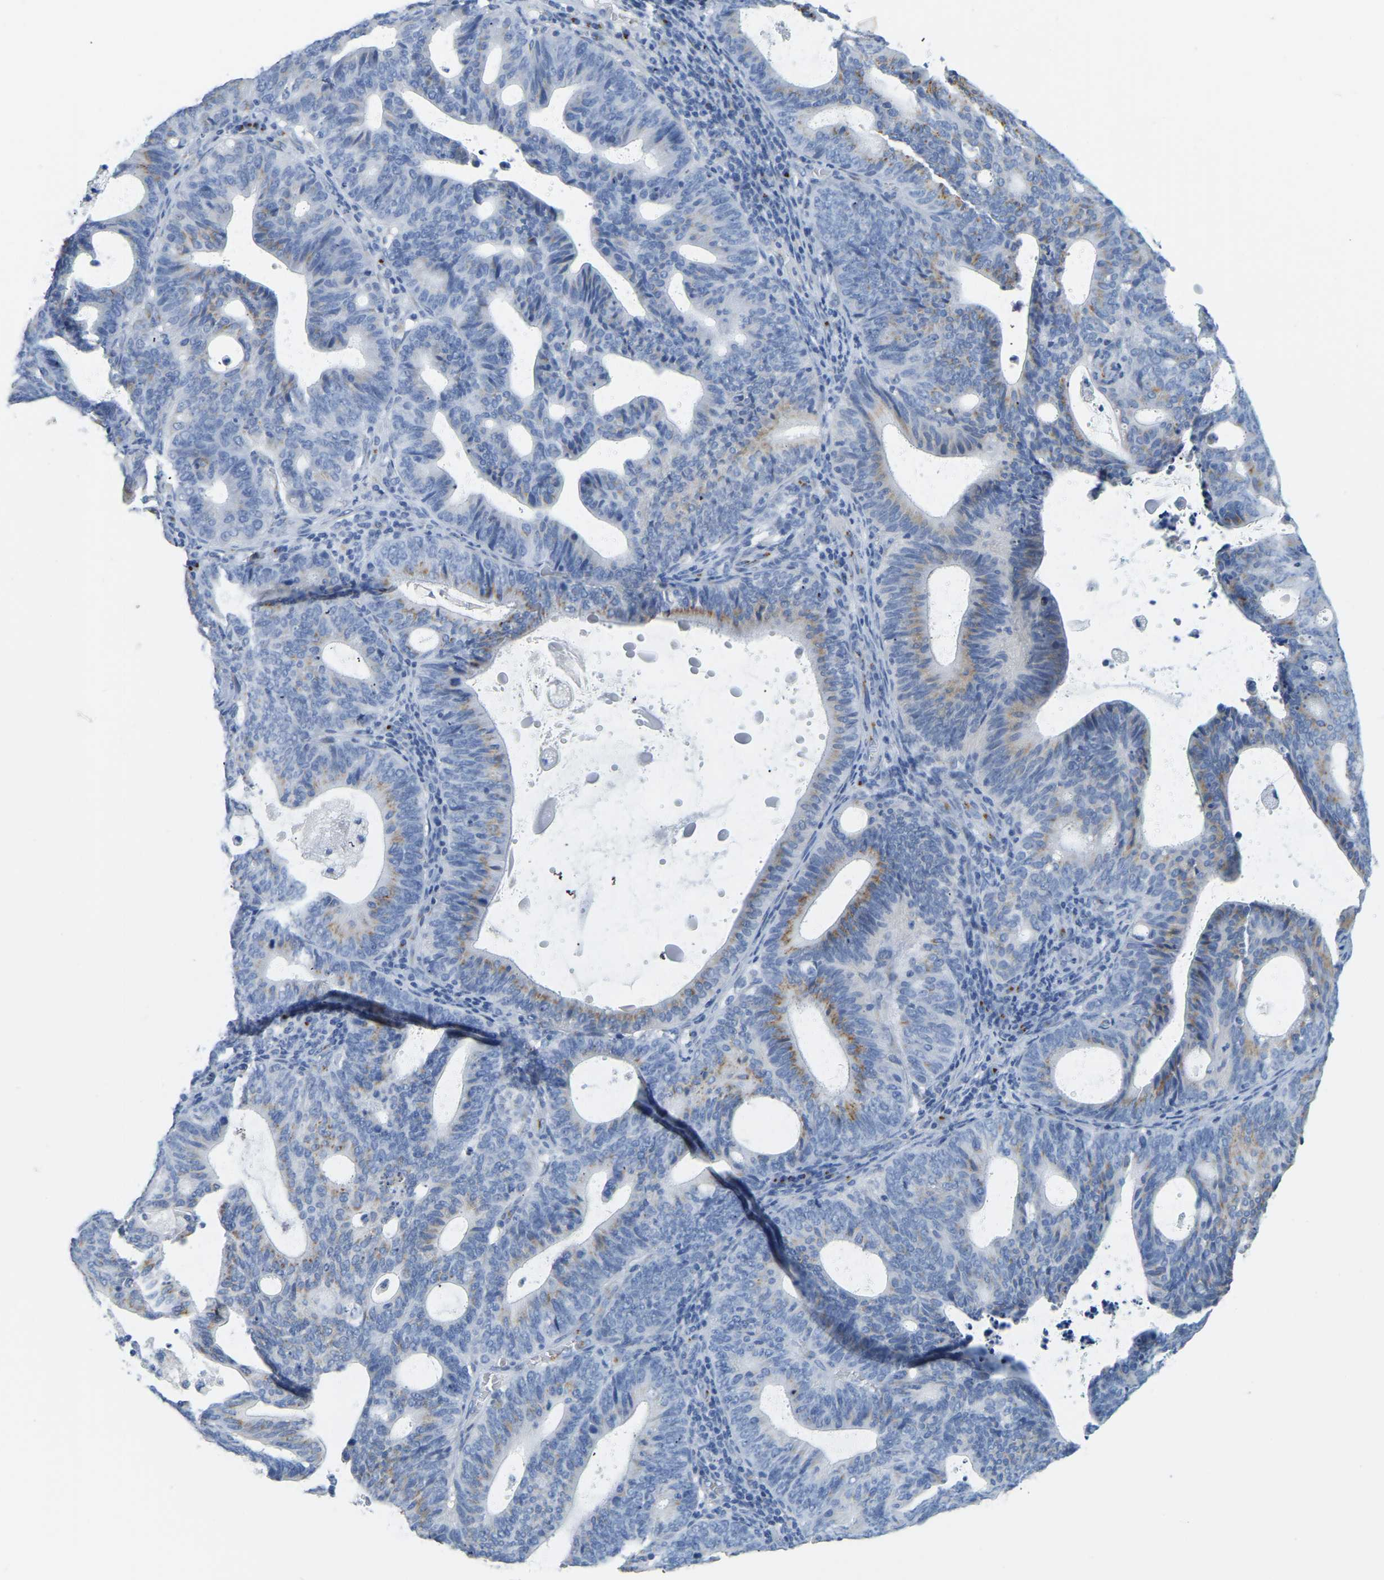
{"staining": {"intensity": "moderate", "quantity": "<25%", "location": "cytoplasmic/membranous"}, "tissue": "endometrial cancer", "cell_type": "Tumor cells", "image_type": "cancer", "snomed": [{"axis": "morphology", "description": "Adenocarcinoma, NOS"}, {"axis": "topography", "description": "Uterus"}], "caption": "This histopathology image shows endometrial cancer stained with immunohistochemistry to label a protein in brown. The cytoplasmic/membranous of tumor cells show moderate positivity for the protein. Nuclei are counter-stained blue.", "gene": "FAM174A", "patient": {"sex": "female", "age": 83}}